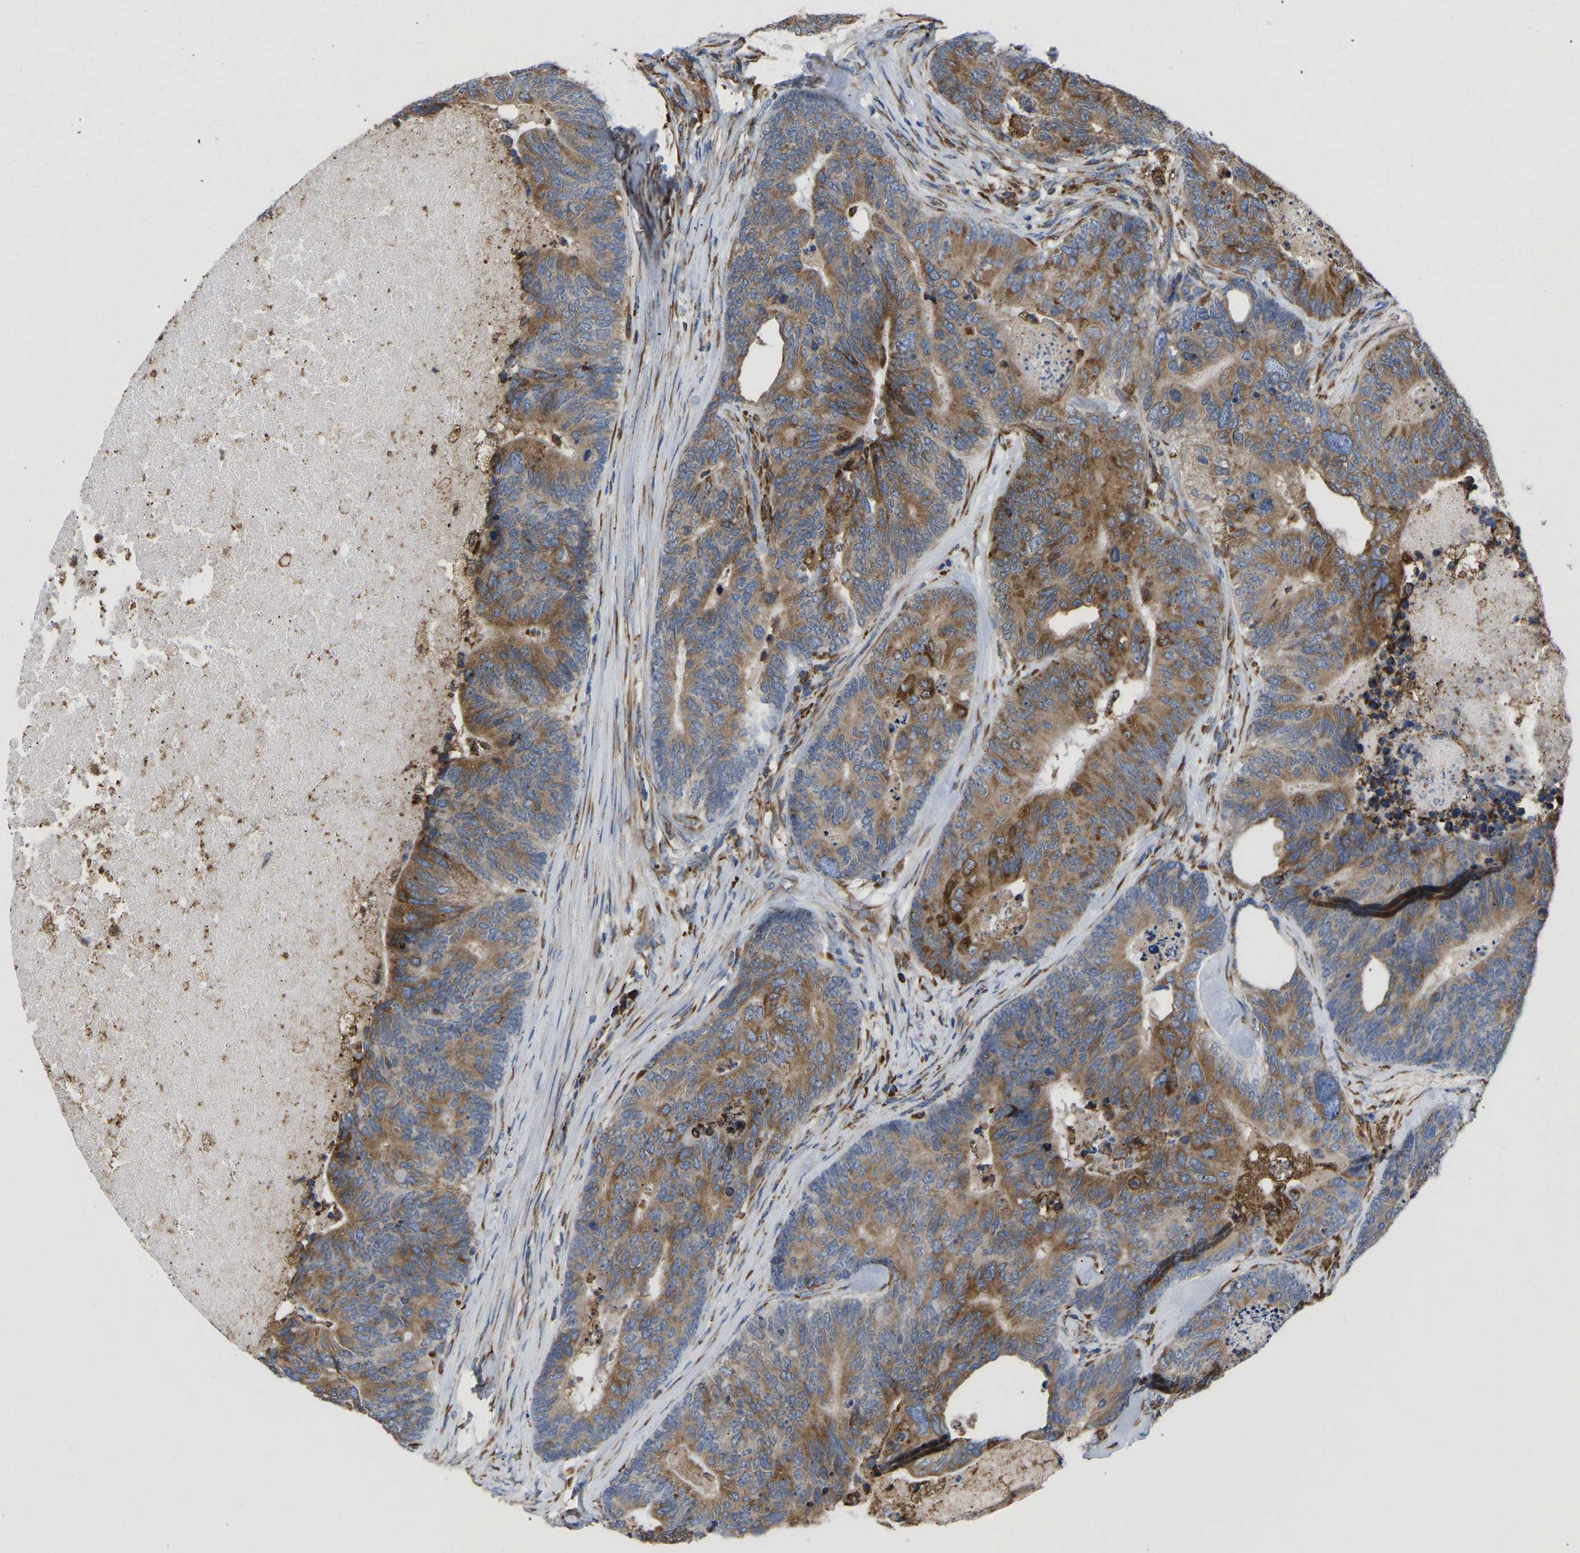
{"staining": {"intensity": "moderate", "quantity": ">75%", "location": "cytoplasmic/membranous"}, "tissue": "colorectal cancer", "cell_type": "Tumor cells", "image_type": "cancer", "snomed": [{"axis": "morphology", "description": "Adenocarcinoma, NOS"}, {"axis": "topography", "description": "Colon"}], "caption": "Human adenocarcinoma (colorectal) stained with a brown dye shows moderate cytoplasmic/membranous positive staining in about >75% of tumor cells.", "gene": "P4HB", "patient": {"sex": "female", "age": 67}}